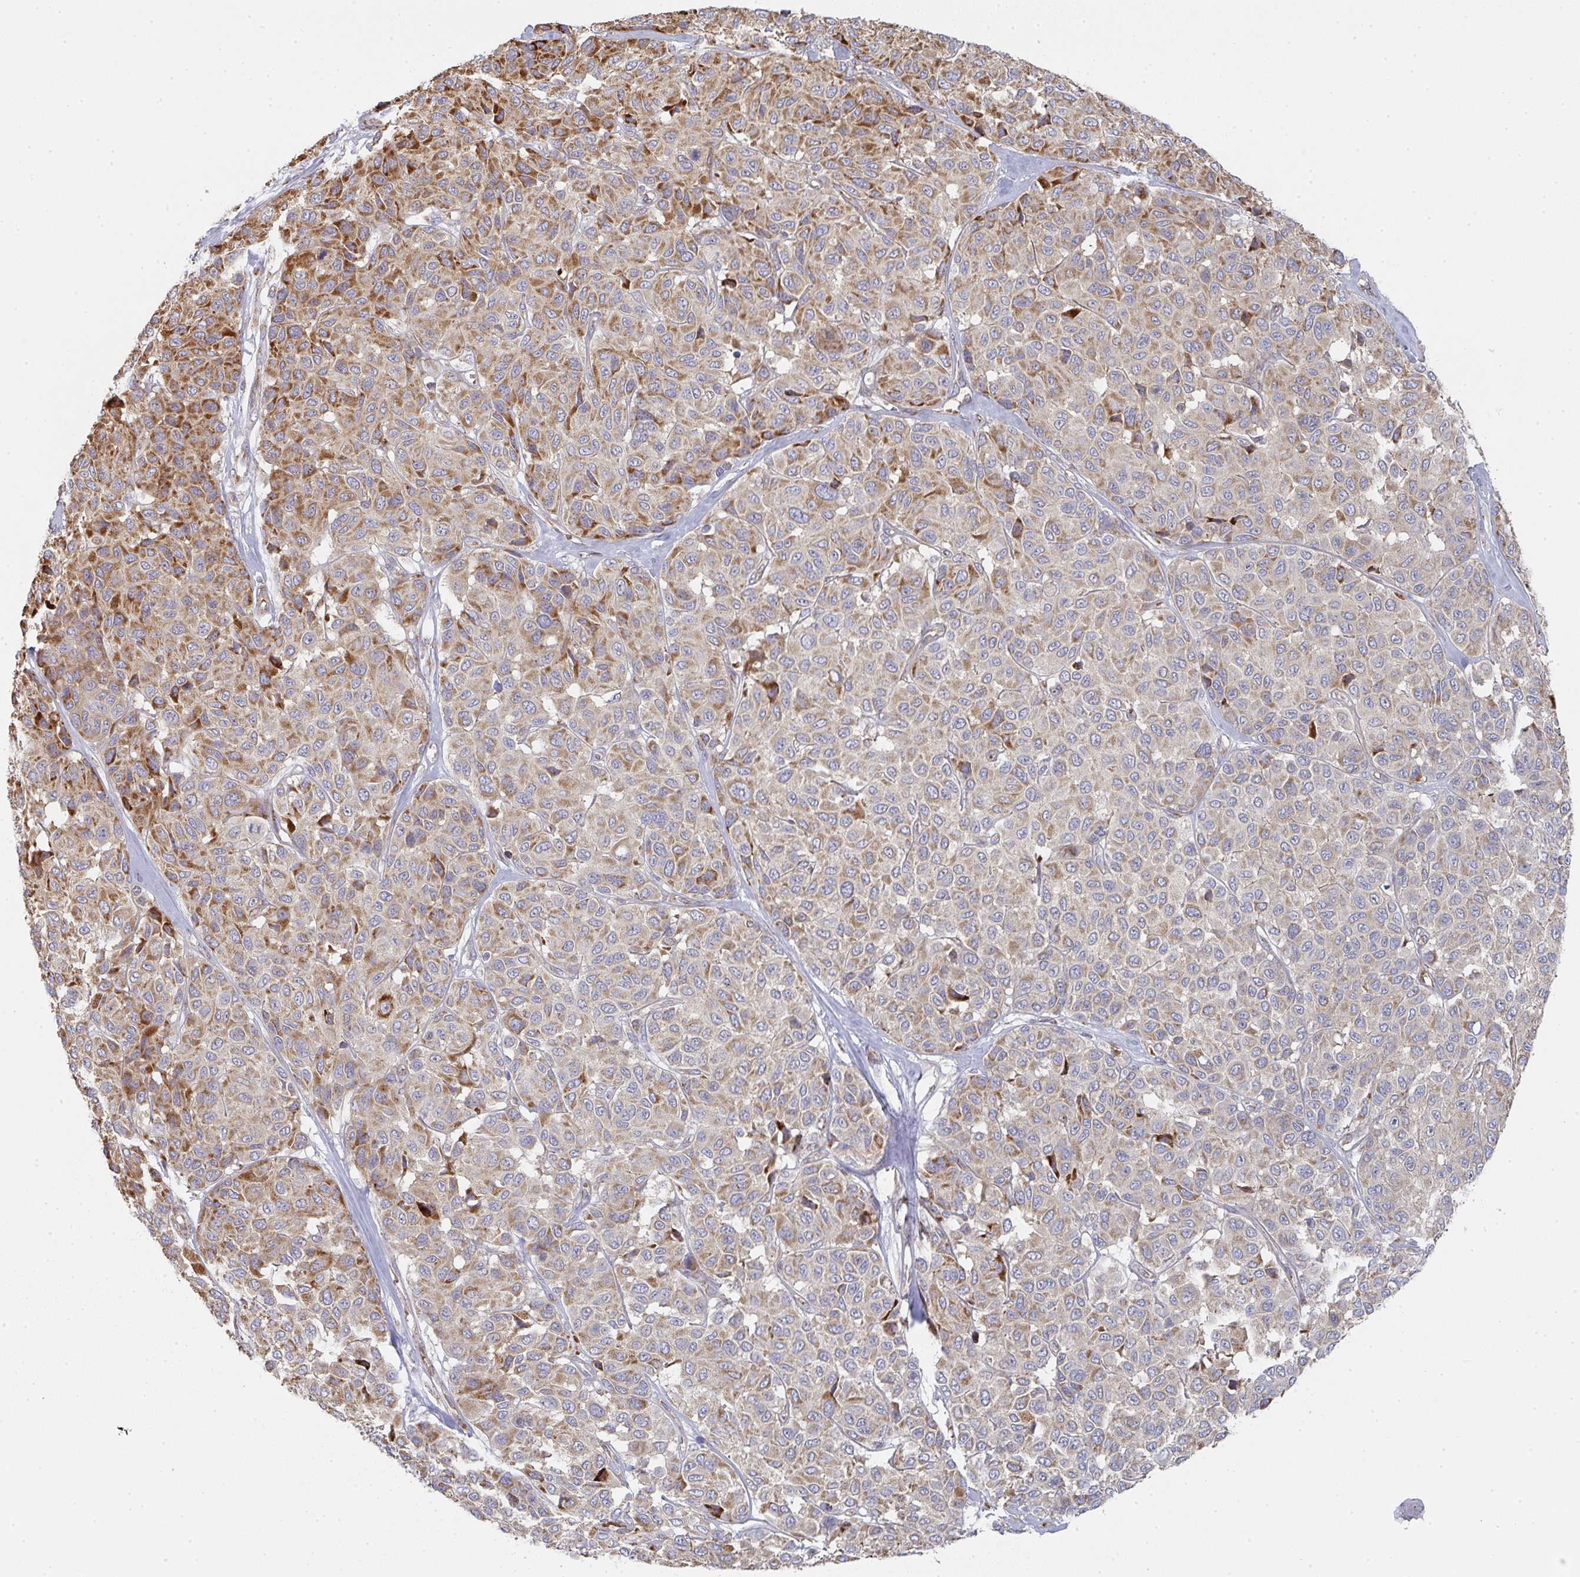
{"staining": {"intensity": "moderate", "quantity": "25%-75%", "location": "cytoplasmic/membranous"}, "tissue": "melanoma", "cell_type": "Tumor cells", "image_type": "cancer", "snomed": [{"axis": "morphology", "description": "Malignant melanoma, NOS"}, {"axis": "topography", "description": "Skin"}], "caption": "DAB (3,3'-diaminobenzidine) immunohistochemical staining of malignant melanoma exhibits moderate cytoplasmic/membranous protein positivity in approximately 25%-75% of tumor cells.", "gene": "ZNF526", "patient": {"sex": "female", "age": 66}}